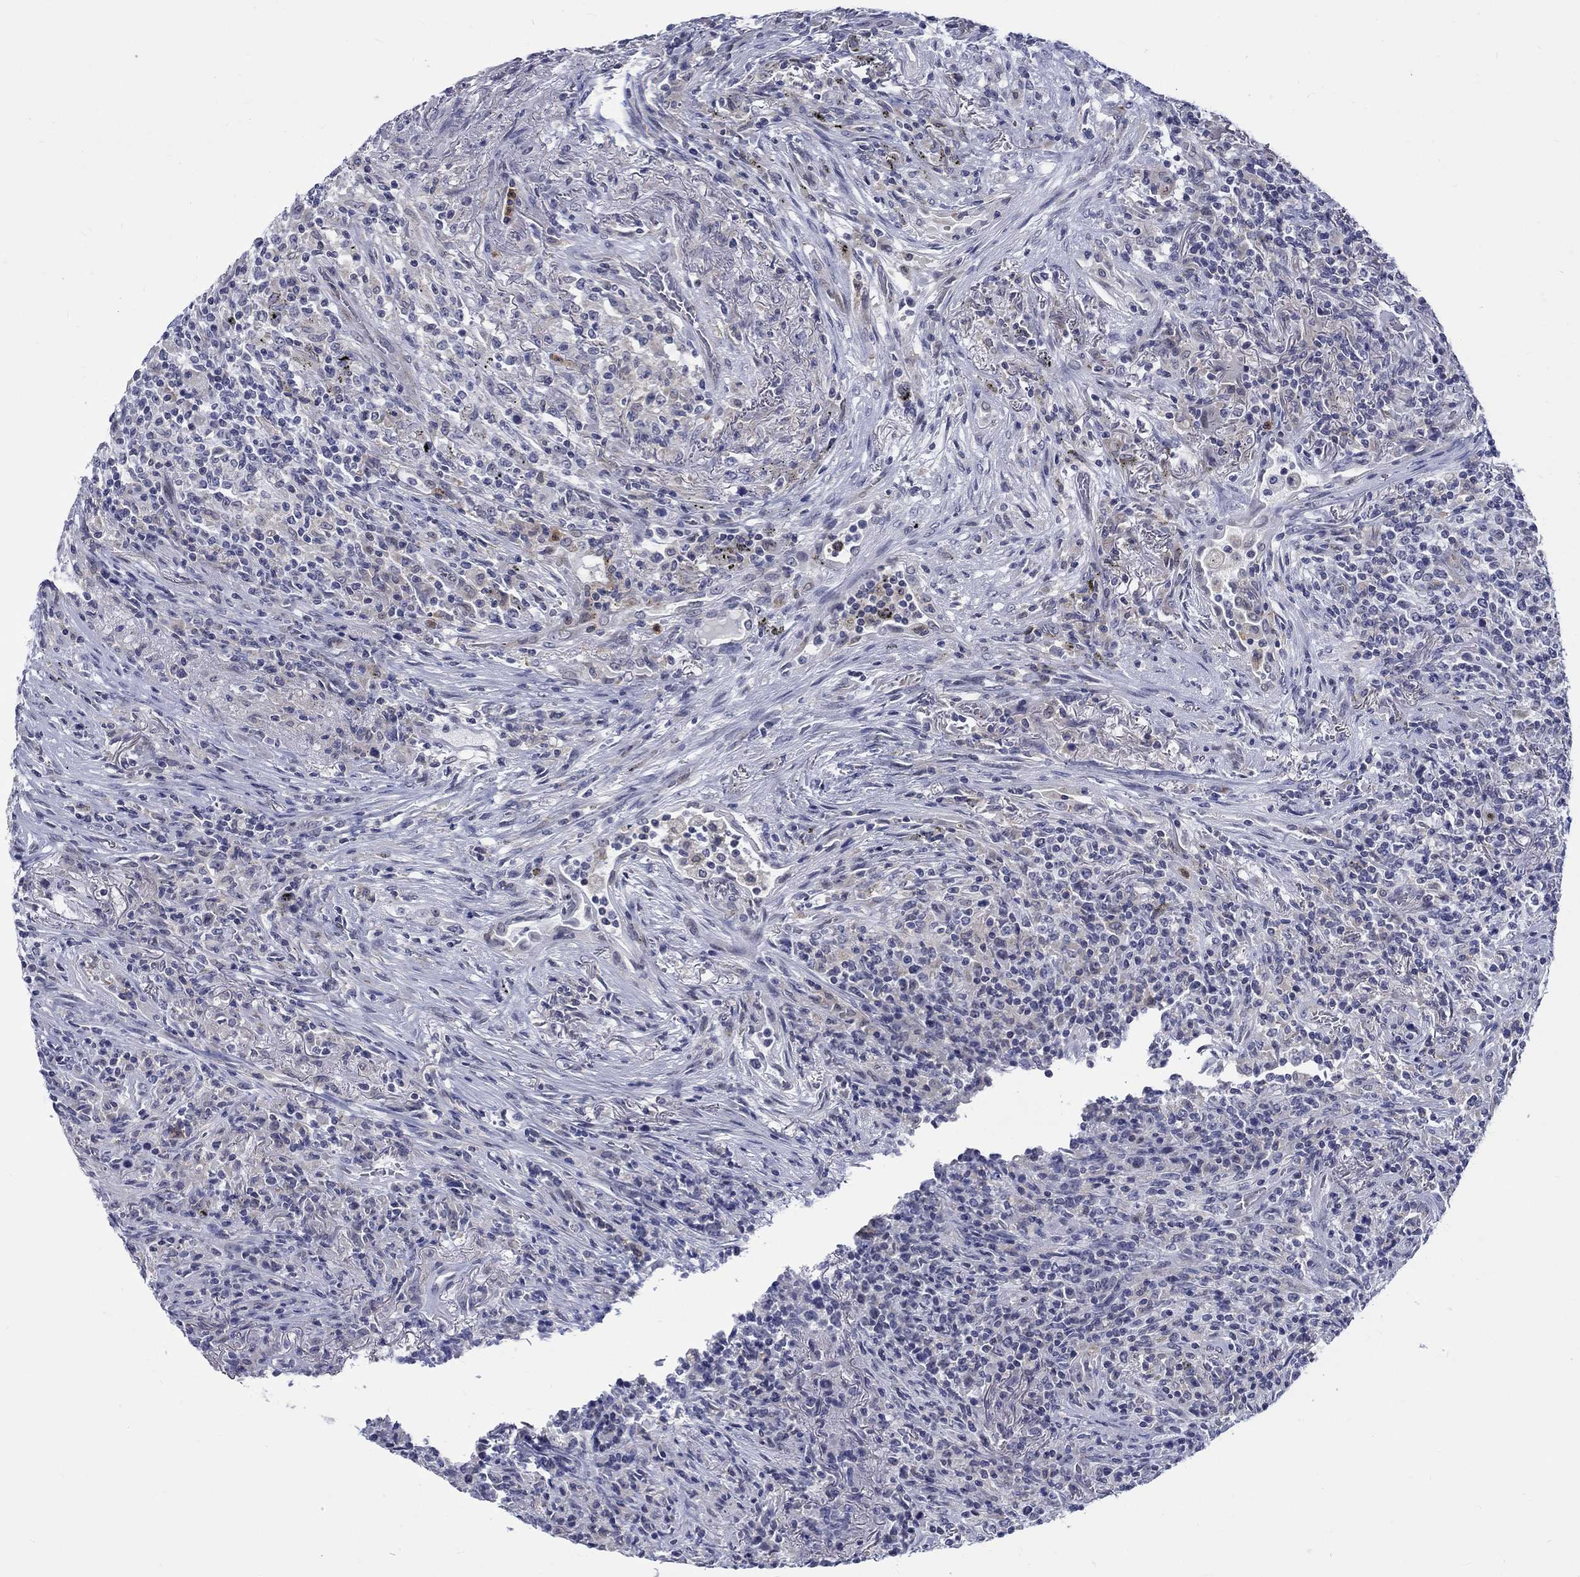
{"staining": {"intensity": "negative", "quantity": "none", "location": "none"}, "tissue": "lymphoma", "cell_type": "Tumor cells", "image_type": "cancer", "snomed": [{"axis": "morphology", "description": "Malignant lymphoma, non-Hodgkin's type, High grade"}, {"axis": "topography", "description": "Lung"}], "caption": "An IHC image of lymphoma is shown. There is no staining in tumor cells of lymphoma. Nuclei are stained in blue.", "gene": "ST6GALNAC1", "patient": {"sex": "male", "age": 79}}